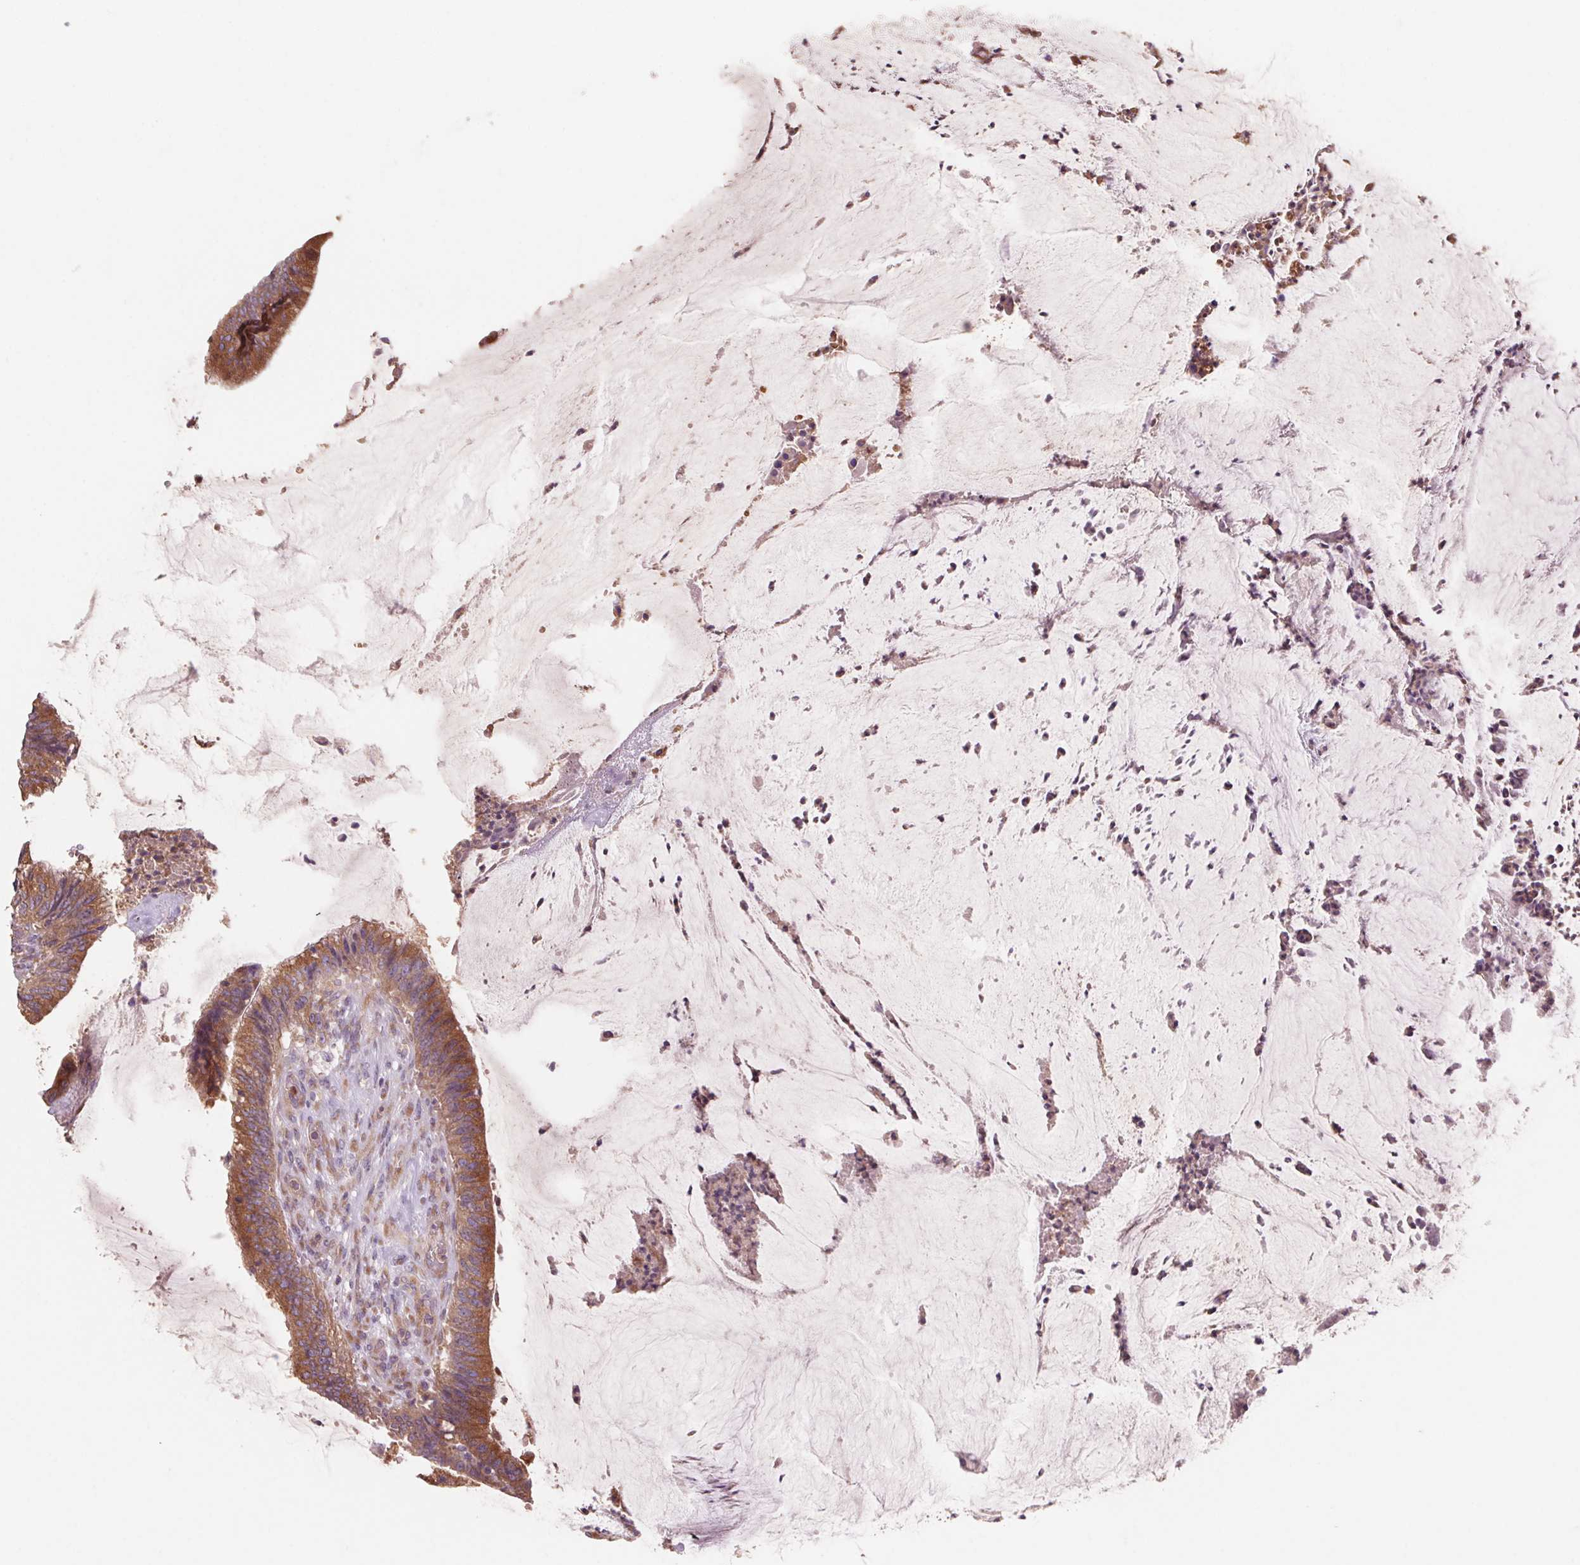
{"staining": {"intensity": "strong", "quantity": ">75%", "location": "cytoplasmic/membranous"}, "tissue": "colorectal cancer", "cell_type": "Tumor cells", "image_type": "cancer", "snomed": [{"axis": "morphology", "description": "Adenocarcinoma, NOS"}, {"axis": "topography", "description": "Colon"}], "caption": "This image demonstrates adenocarcinoma (colorectal) stained with immunohistochemistry (IHC) to label a protein in brown. The cytoplasmic/membranous of tumor cells show strong positivity for the protein. Nuclei are counter-stained blue.", "gene": "RAB1A", "patient": {"sex": "female", "age": 43}}